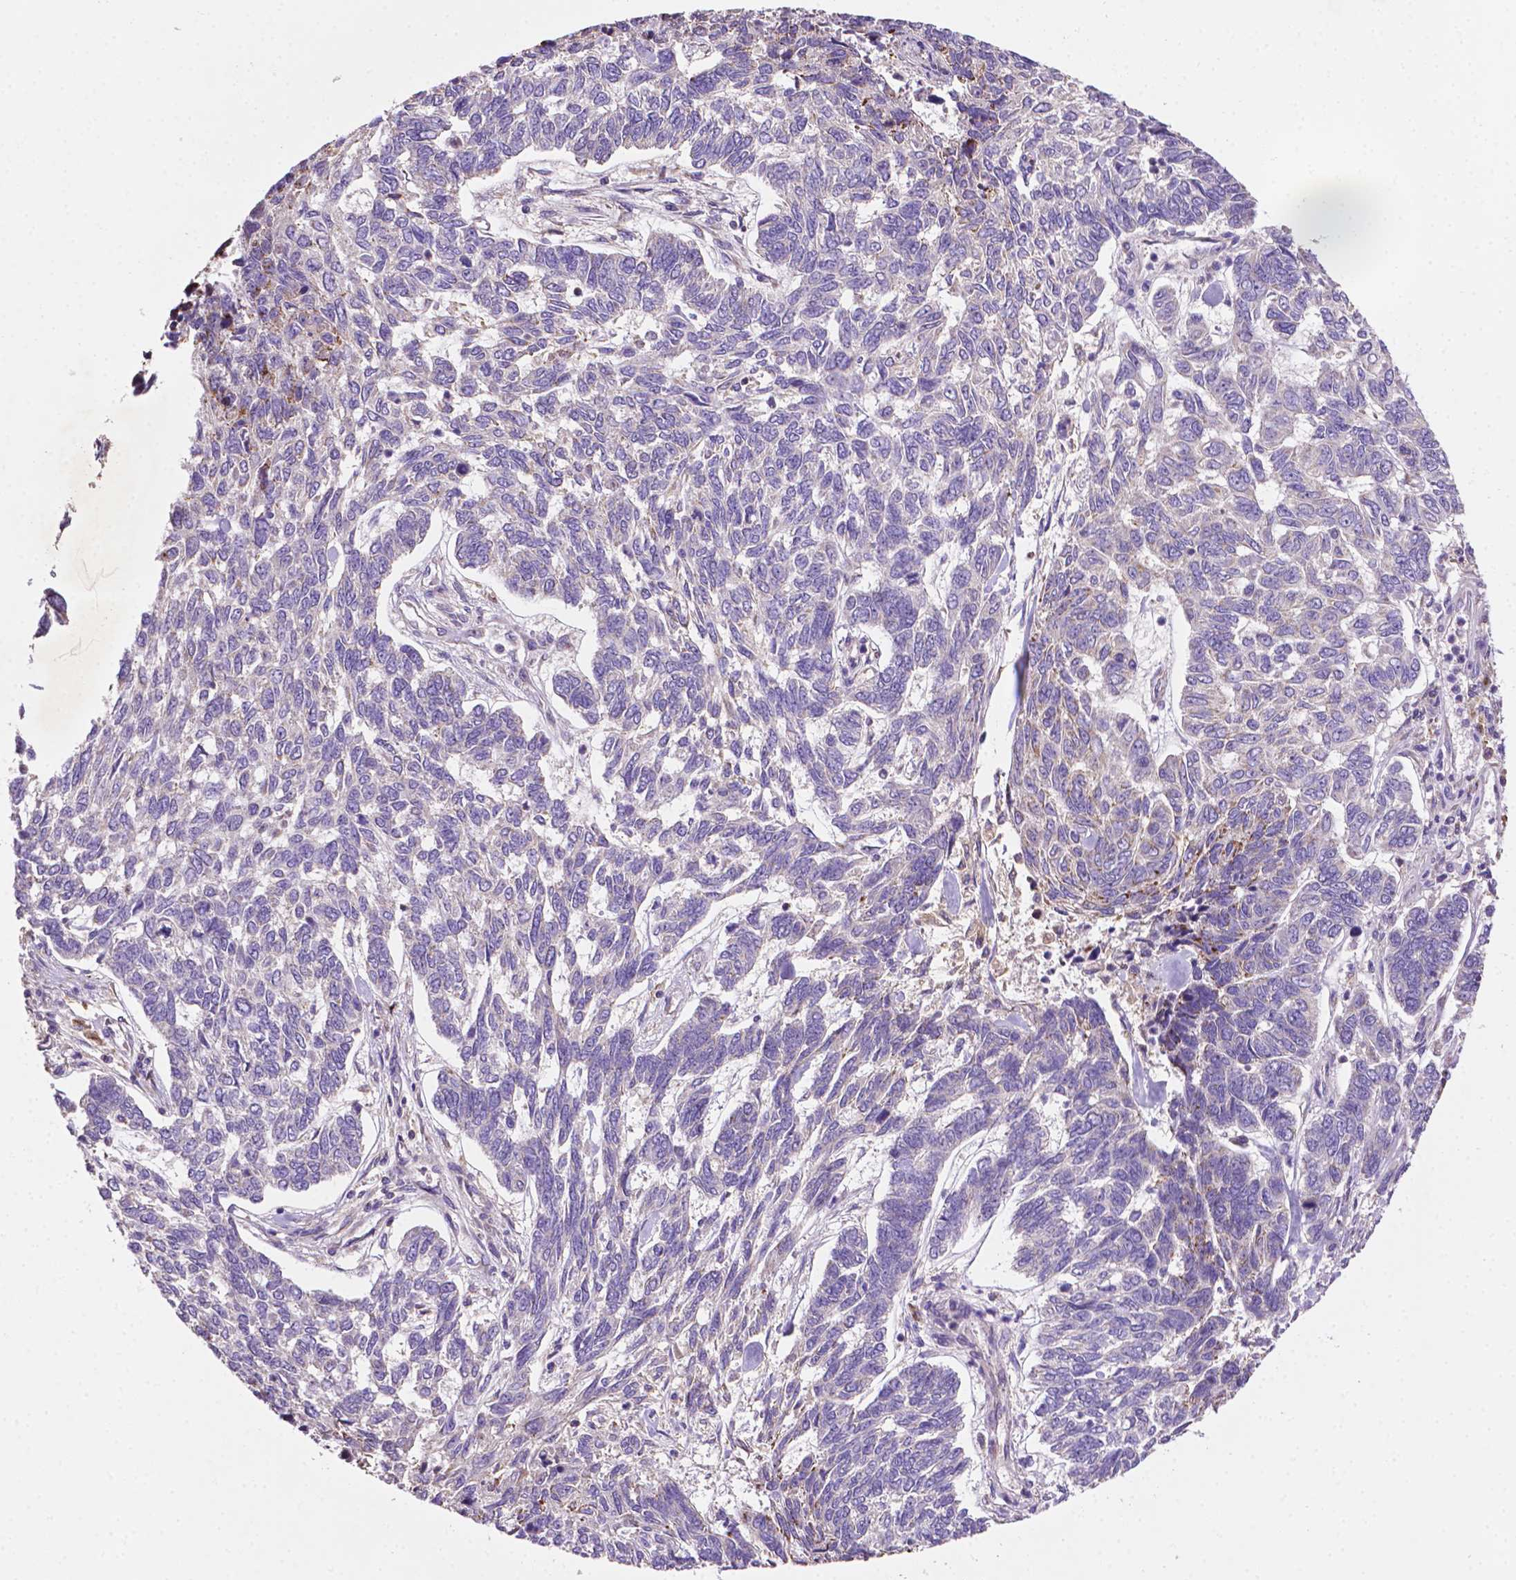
{"staining": {"intensity": "moderate", "quantity": "<25%", "location": "cytoplasmic/membranous"}, "tissue": "skin cancer", "cell_type": "Tumor cells", "image_type": "cancer", "snomed": [{"axis": "morphology", "description": "Basal cell carcinoma"}, {"axis": "topography", "description": "Skin"}], "caption": "Skin basal cell carcinoma stained for a protein (brown) reveals moderate cytoplasmic/membranous positive positivity in approximately <25% of tumor cells.", "gene": "ILVBL", "patient": {"sex": "female", "age": 65}}